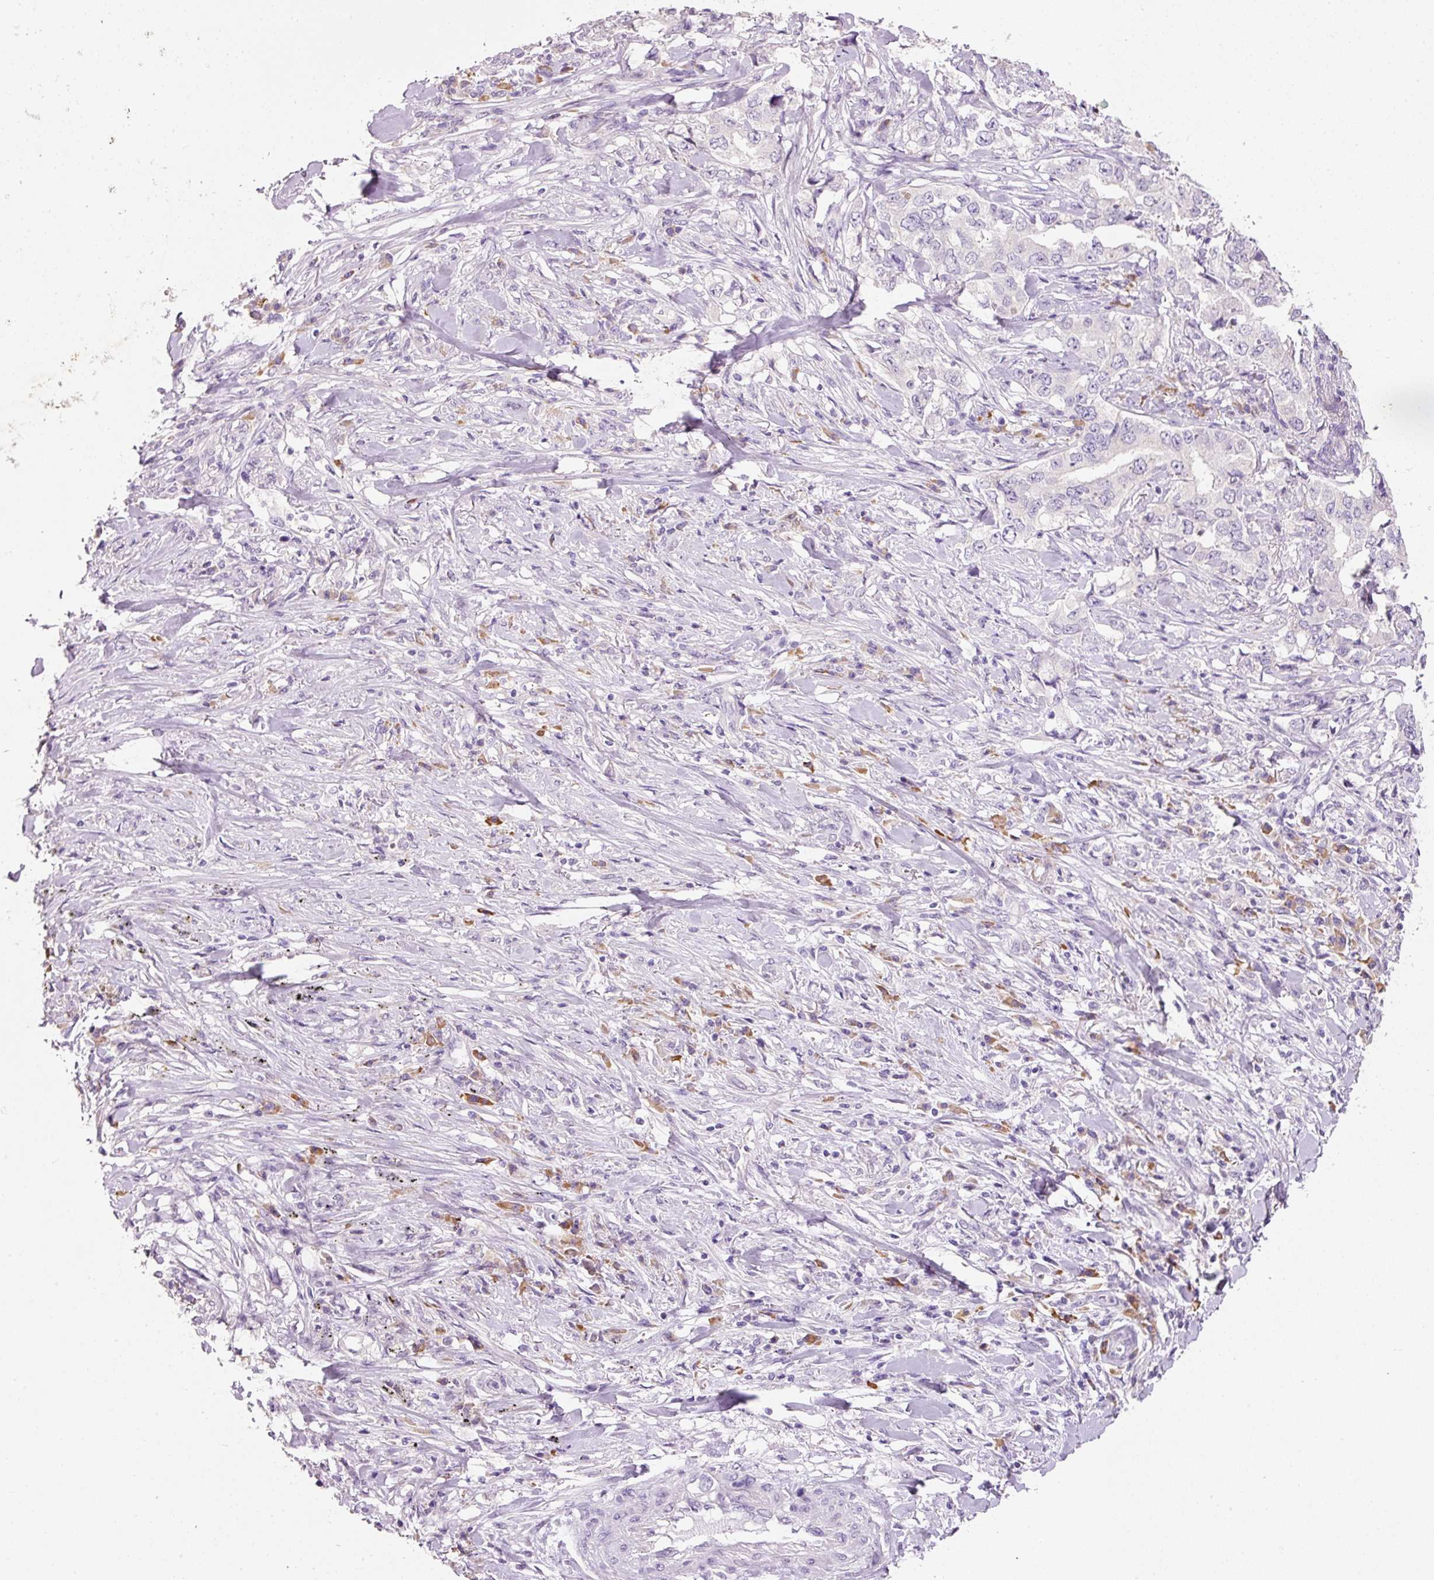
{"staining": {"intensity": "negative", "quantity": "none", "location": "none"}, "tissue": "lung cancer", "cell_type": "Tumor cells", "image_type": "cancer", "snomed": [{"axis": "morphology", "description": "Adenocarcinoma, NOS"}, {"axis": "topography", "description": "Lung"}], "caption": "Human lung cancer stained for a protein using IHC demonstrates no staining in tumor cells.", "gene": "TENT5C", "patient": {"sex": "female", "age": 51}}